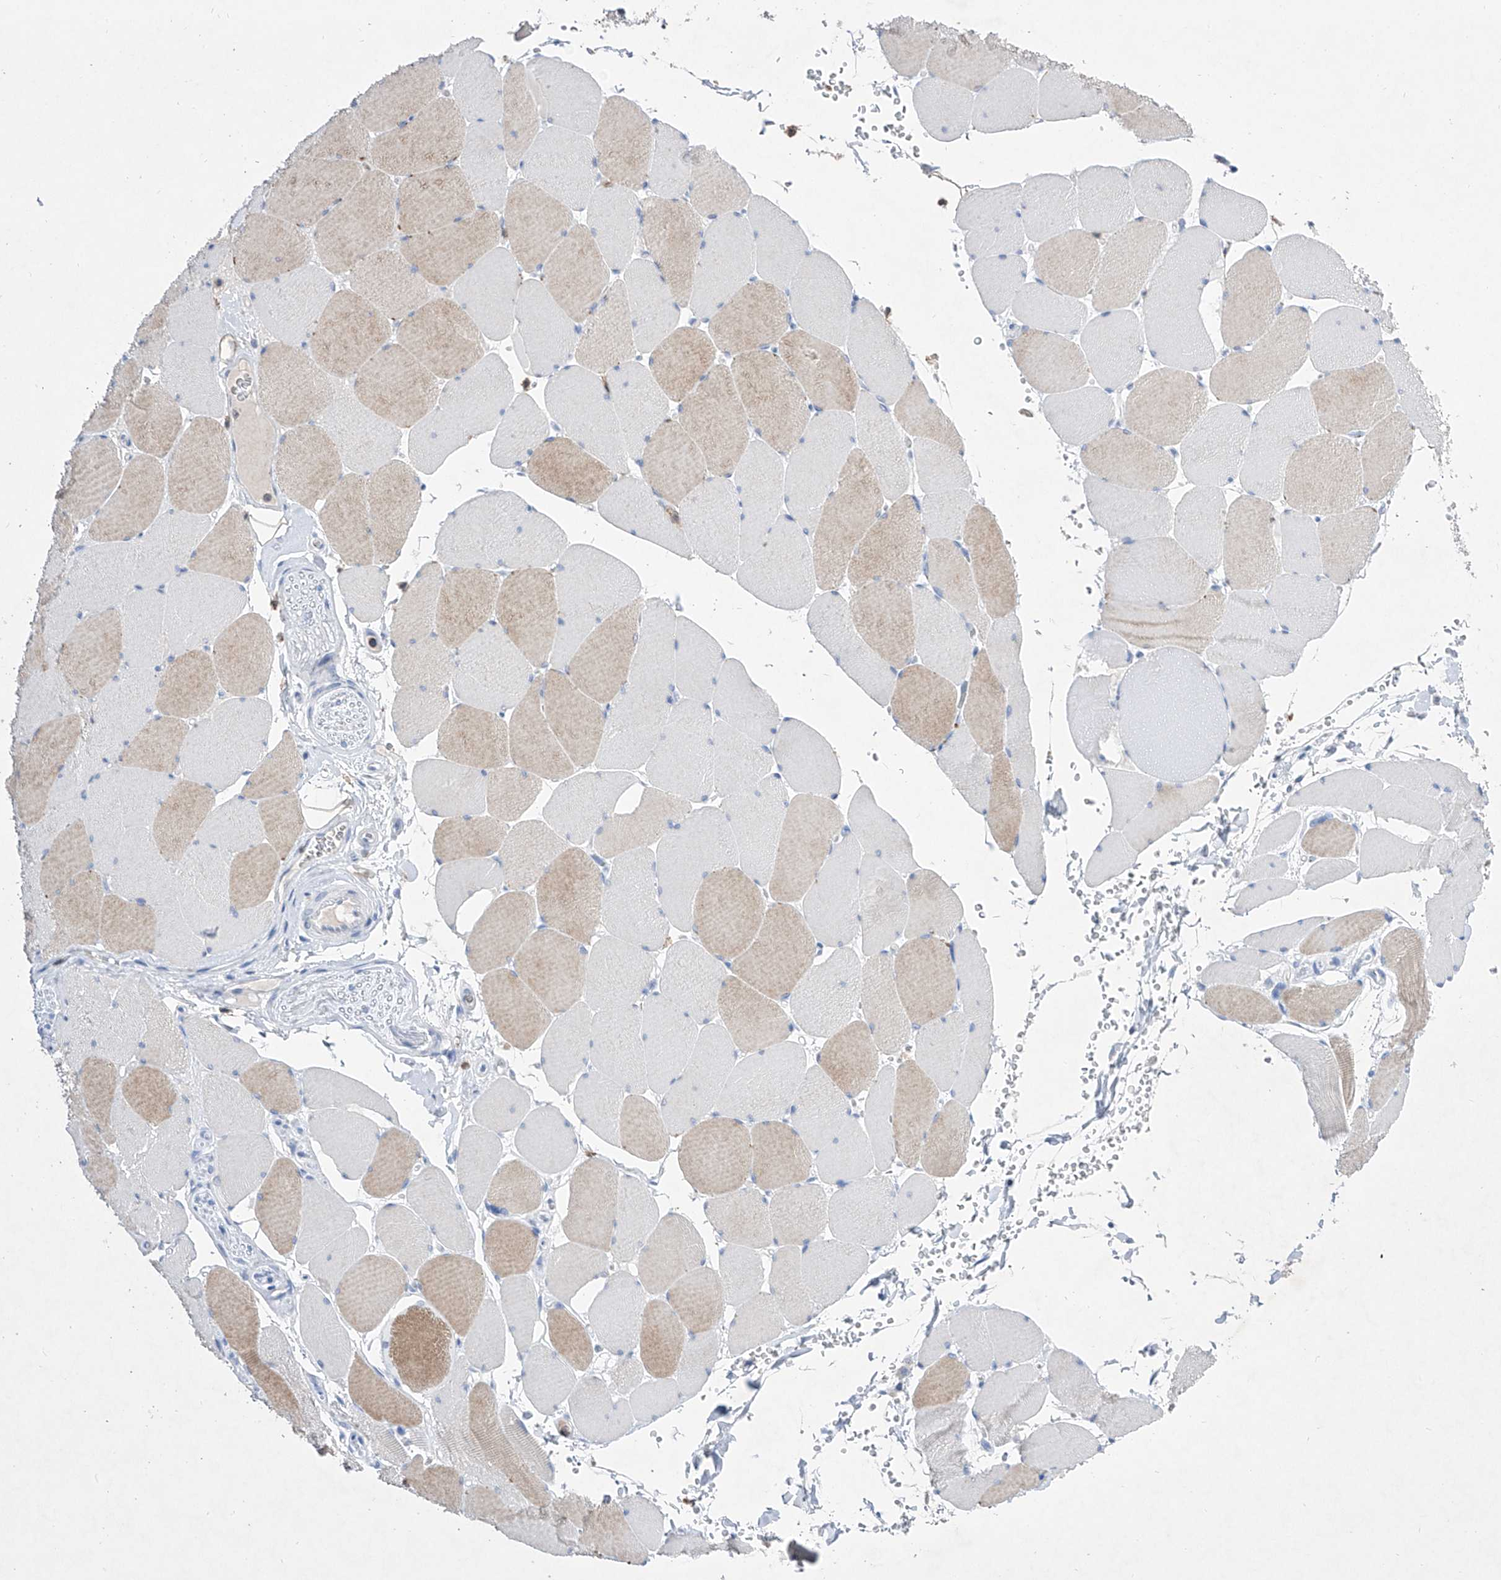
{"staining": {"intensity": "moderate", "quantity": "25%-75%", "location": "cytoplasmic/membranous"}, "tissue": "skeletal muscle", "cell_type": "Myocytes", "image_type": "normal", "snomed": [{"axis": "morphology", "description": "Normal tissue, NOS"}, {"axis": "topography", "description": "Skeletal muscle"}, {"axis": "topography", "description": "Head-Neck"}], "caption": "High-power microscopy captured an immunohistochemistry image of unremarkable skeletal muscle, revealing moderate cytoplasmic/membranous expression in about 25%-75% of myocytes. The staining is performed using DAB brown chromogen to label protein expression. The nuclei are counter-stained blue using hematoxylin.", "gene": "TM7SF2", "patient": {"sex": "male", "age": 66}}